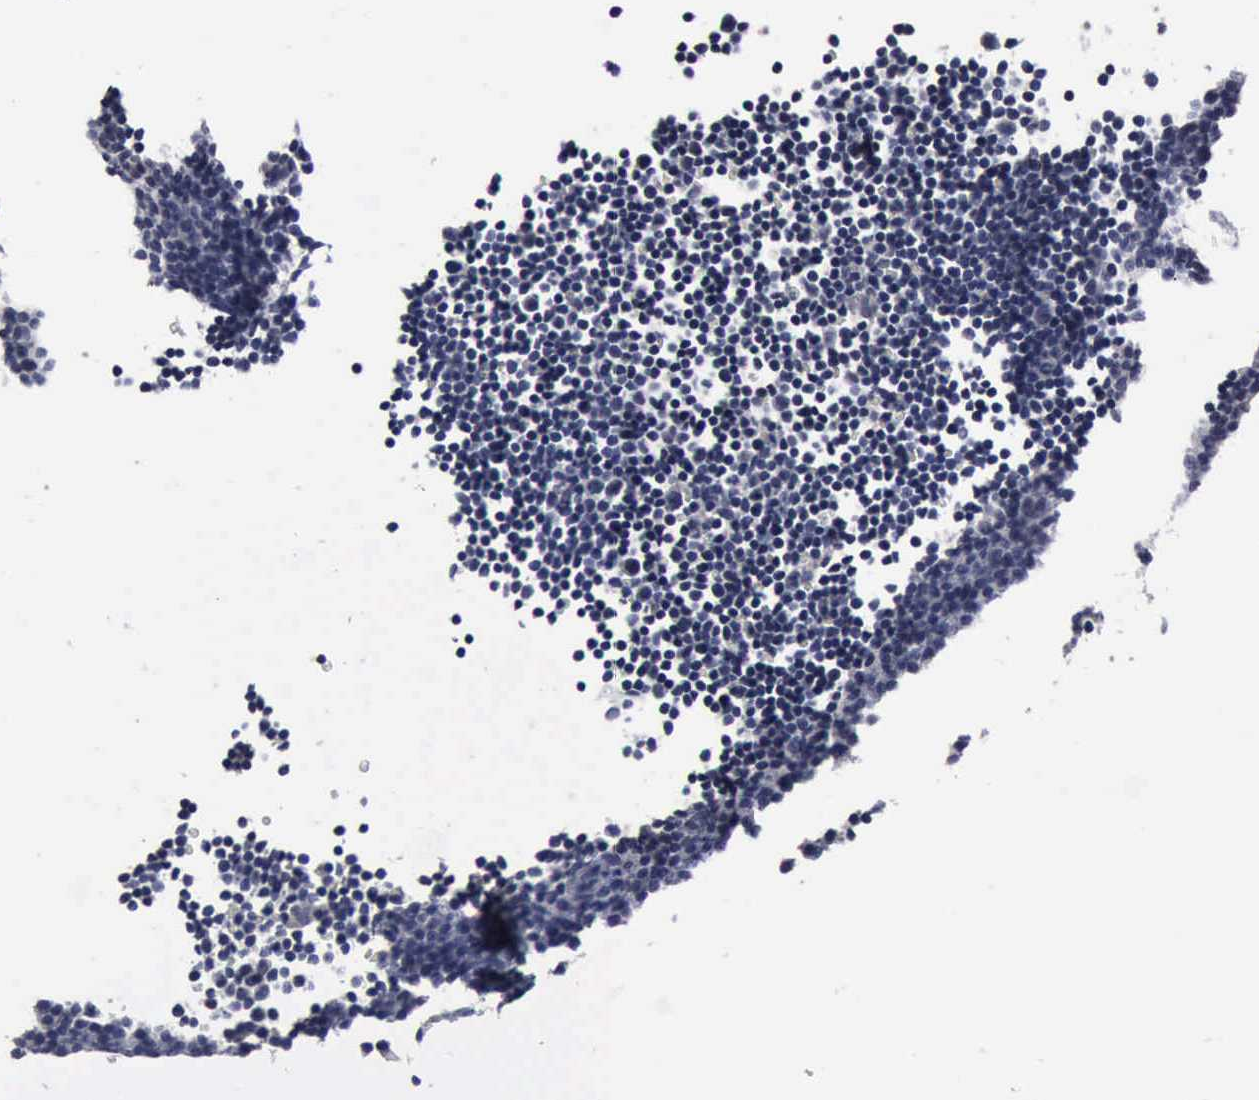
{"staining": {"intensity": "negative", "quantity": "none", "location": "none"}, "tissue": "lymphoma", "cell_type": "Tumor cells", "image_type": "cancer", "snomed": [{"axis": "morphology", "description": "Malignant lymphoma, non-Hodgkin's type, Low grade"}, {"axis": "topography", "description": "Lymph node"}], "caption": "Protein analysis of lymphoma demonstrates no significant staining in tumor cells.", "gene": "MYO18B", "patient": {"sex": "male", "age": 49}}